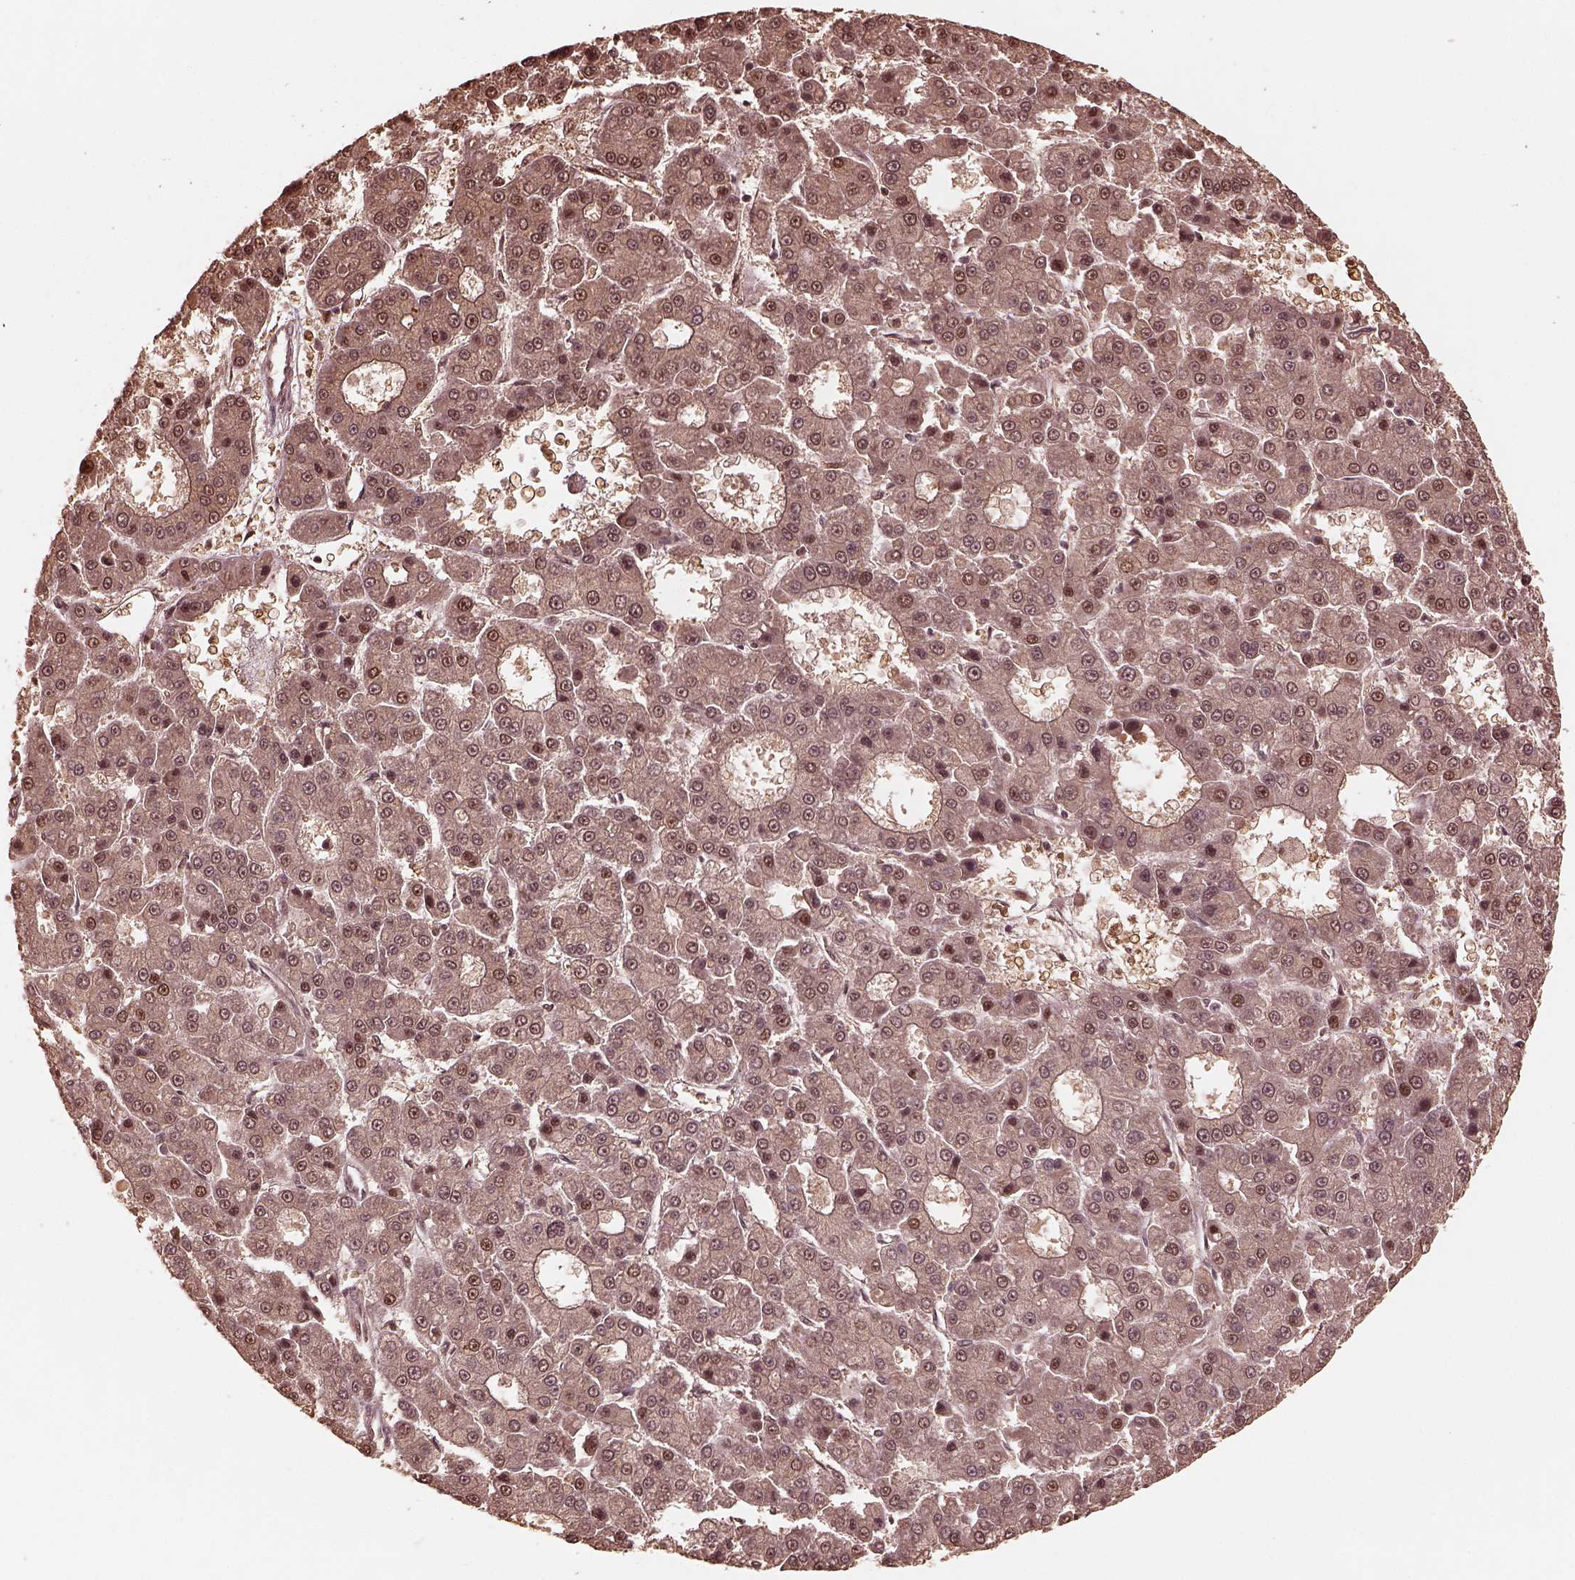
{"staining": {"intensity": "weak", "quantity": "25%-75%", "location": "cytoplasmic/membranous,nuclear"}, "tissue": "liver cancer", "cell_type": "Tumor cells", "image_type": "cancer", "snomed": [{"axis": "morphology", "description": "Carcinoma, Hepatocellular, NOS"}, {"axis": "topography", "description": "Liver"}], "caption": "Human liver cancer (hepatocellular carcinoma) stained with a brown dye exhibits weak cytoplasmic/membranous and nuclear positive staining in about 25%-75% of tumor cells.", "gene": "PSMC5", "patient": {"sex": "male", "age": 70}}